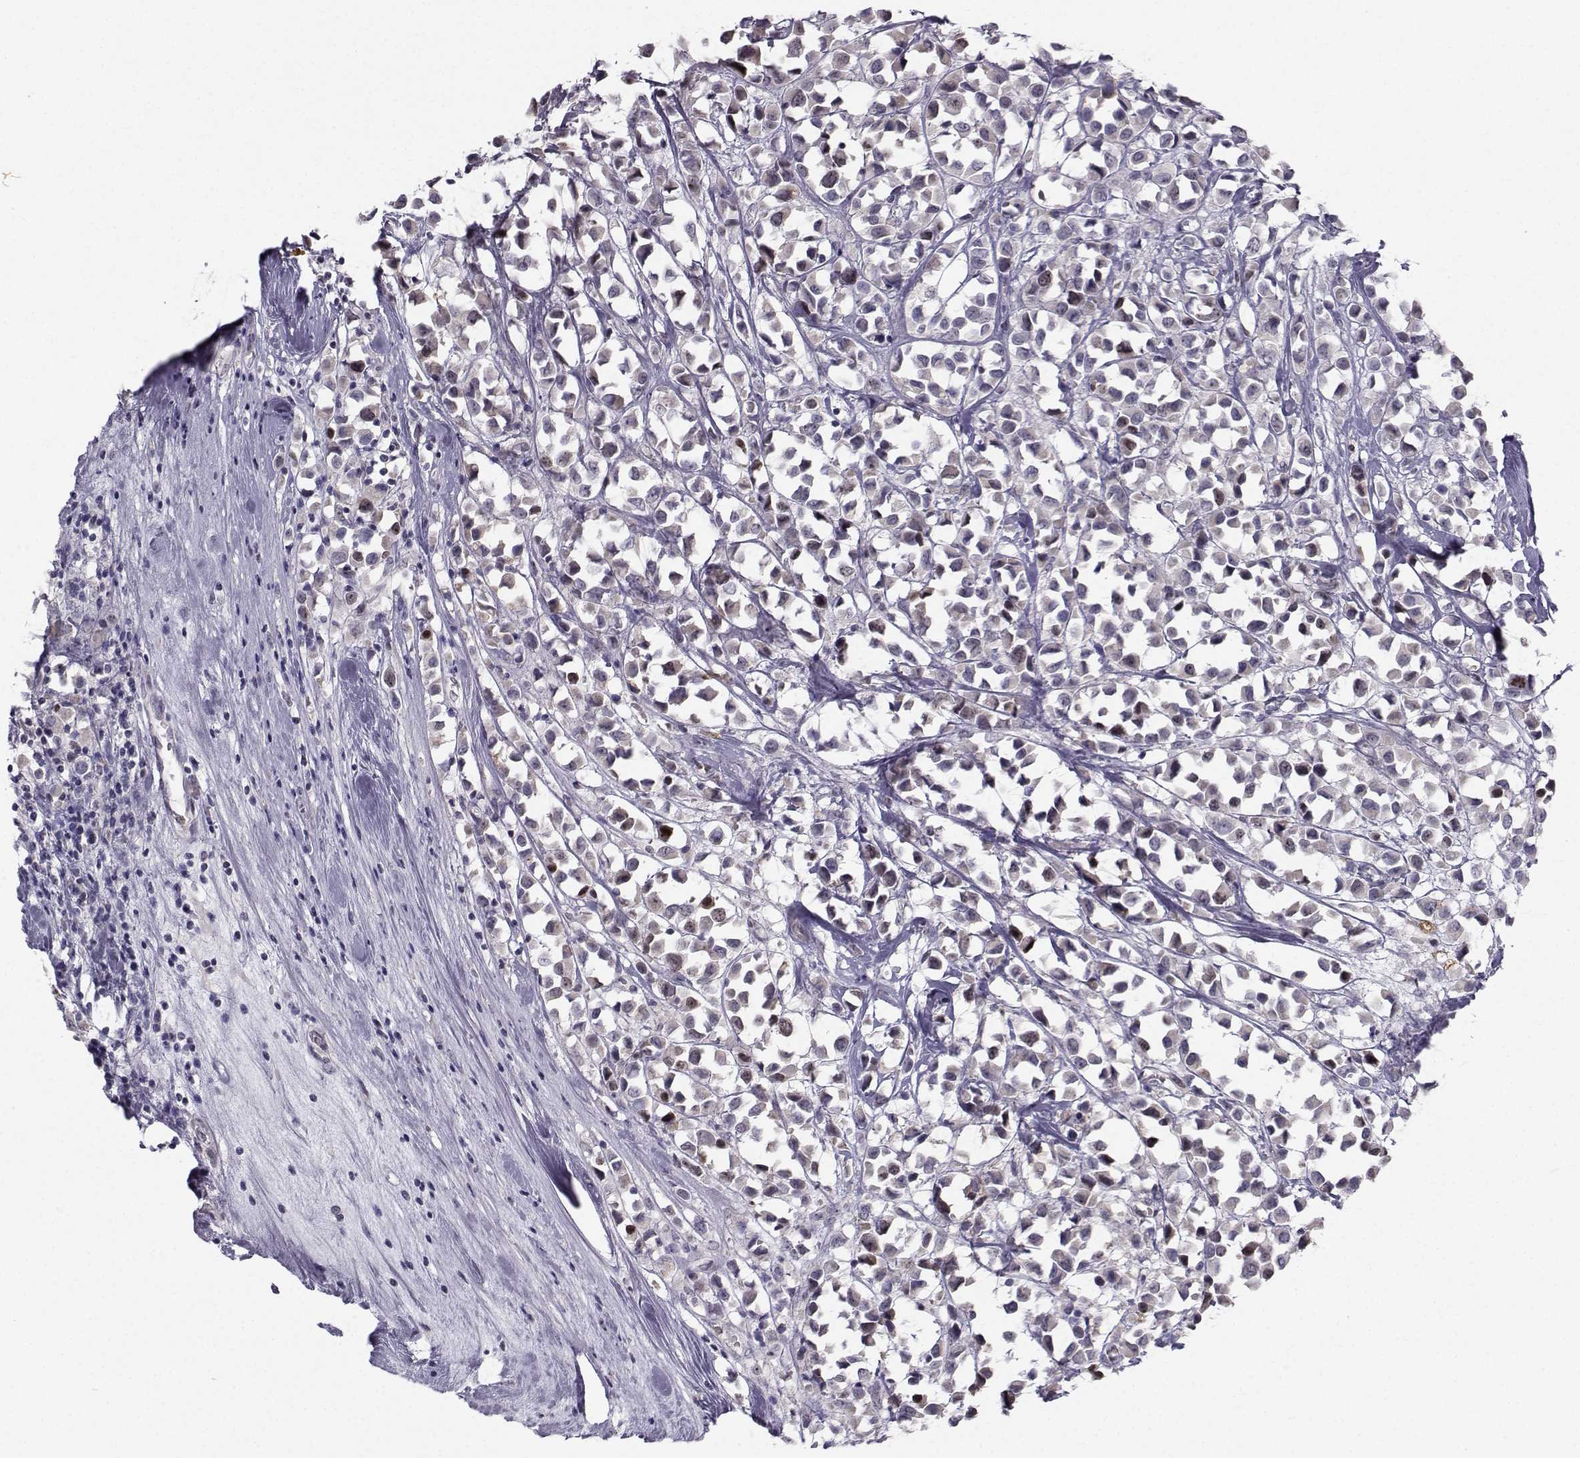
{"staining": {"intensity": "weak", "quantity": "<25%", "location": "cytoplasmic/membranous"}, "tissue": "breast cancer", "cell_type": "Tumor cells", "image_type": "cancer", "snomed": [{"axis": "morphology", "description": "Duct carcinoma"}, {"axis": "topography", "description": "Breast"}], "caption": "A high-resolution histopathology image shows IHC staining of breast cancer (infiltrating ductal carcinoma), which reveals no significant positivity in tumor cells.", "gene": "LRP8", "patient": {"sex": "female", "age": 61}}